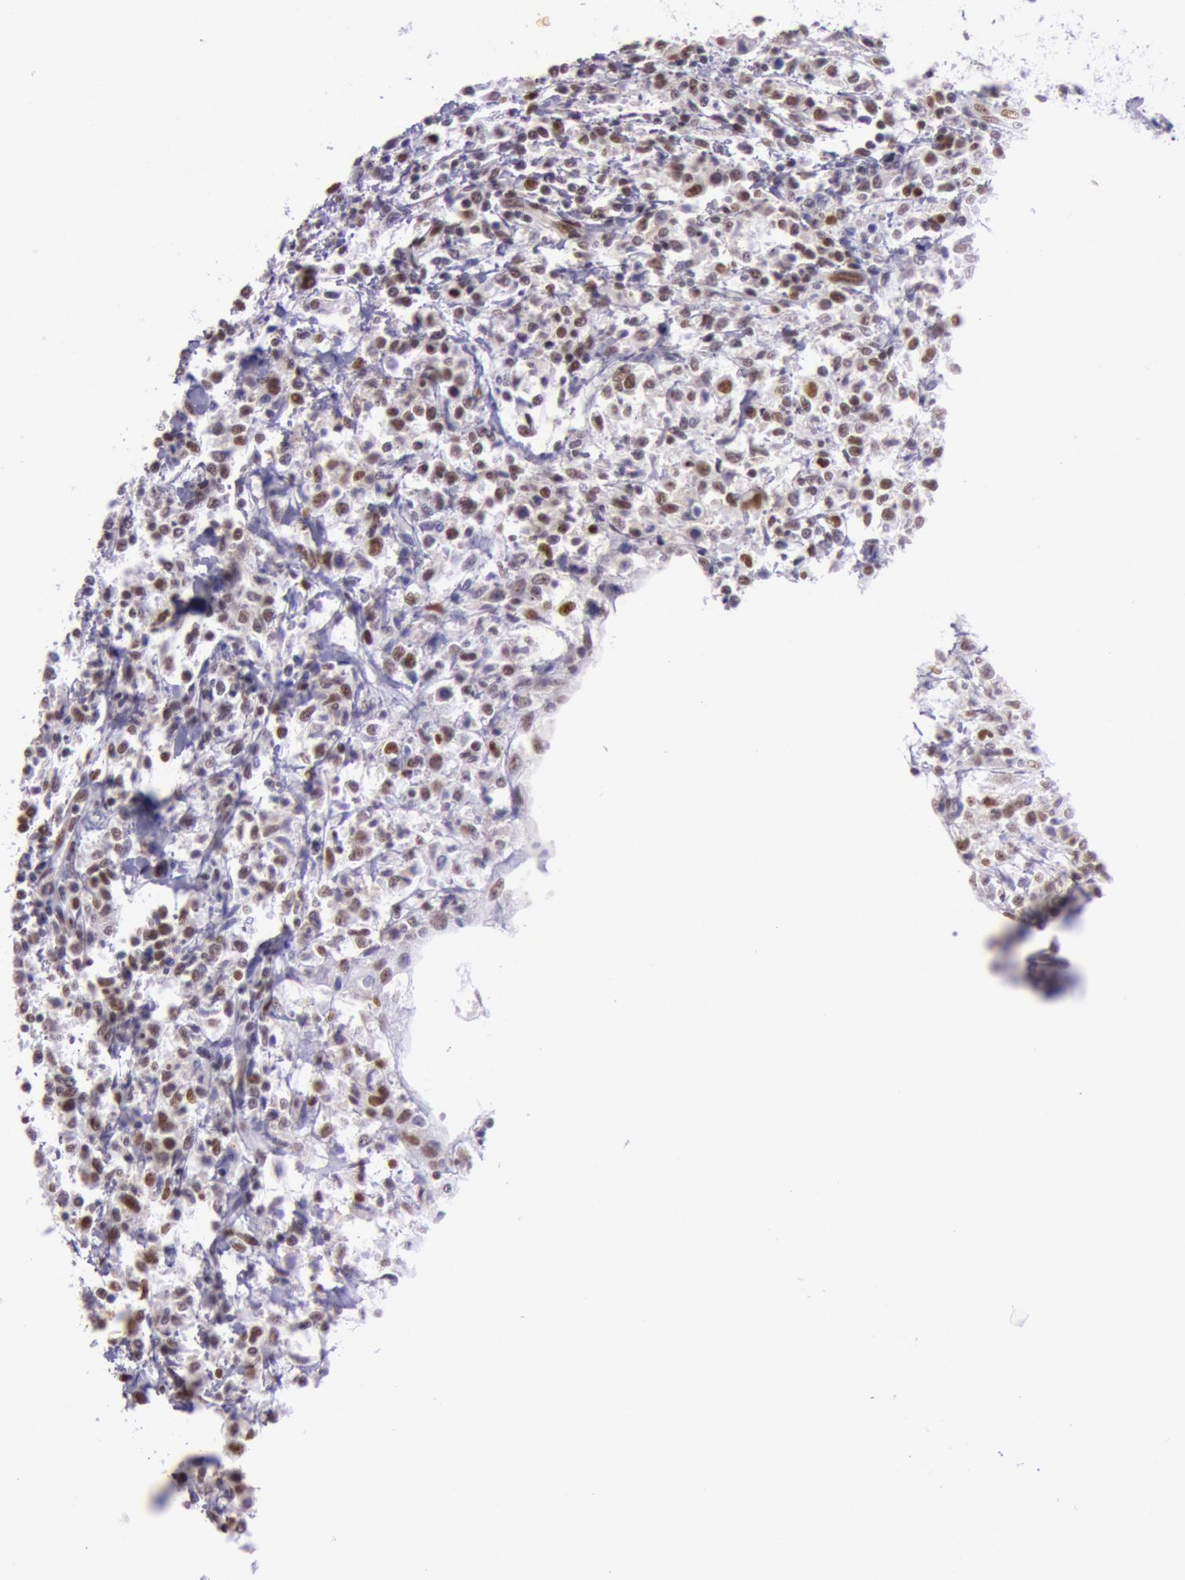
{"staining": {"intensity": "strong", "quantity": "25%-75%", "location": "nuclear"}, "tissue": "lymphoma", "cell_type": "Tumor cells", "image_type": "cancer", "snomed": [{"axis": "morphology", "description": "Malignant lymphoma, non-Hodgkin's type, Low grade"}, {"axis": "topography", "description": "Small intestine"}], "caption": "Immunohistochemical staining of low-grade malignant lymphoma, non-Hodgkin's type demonstrates strong nuclear protein expression in approximately 25%-75% of tumor cells.", "gene": "NBN", "patient": {"sex": "female", "age": 59}}